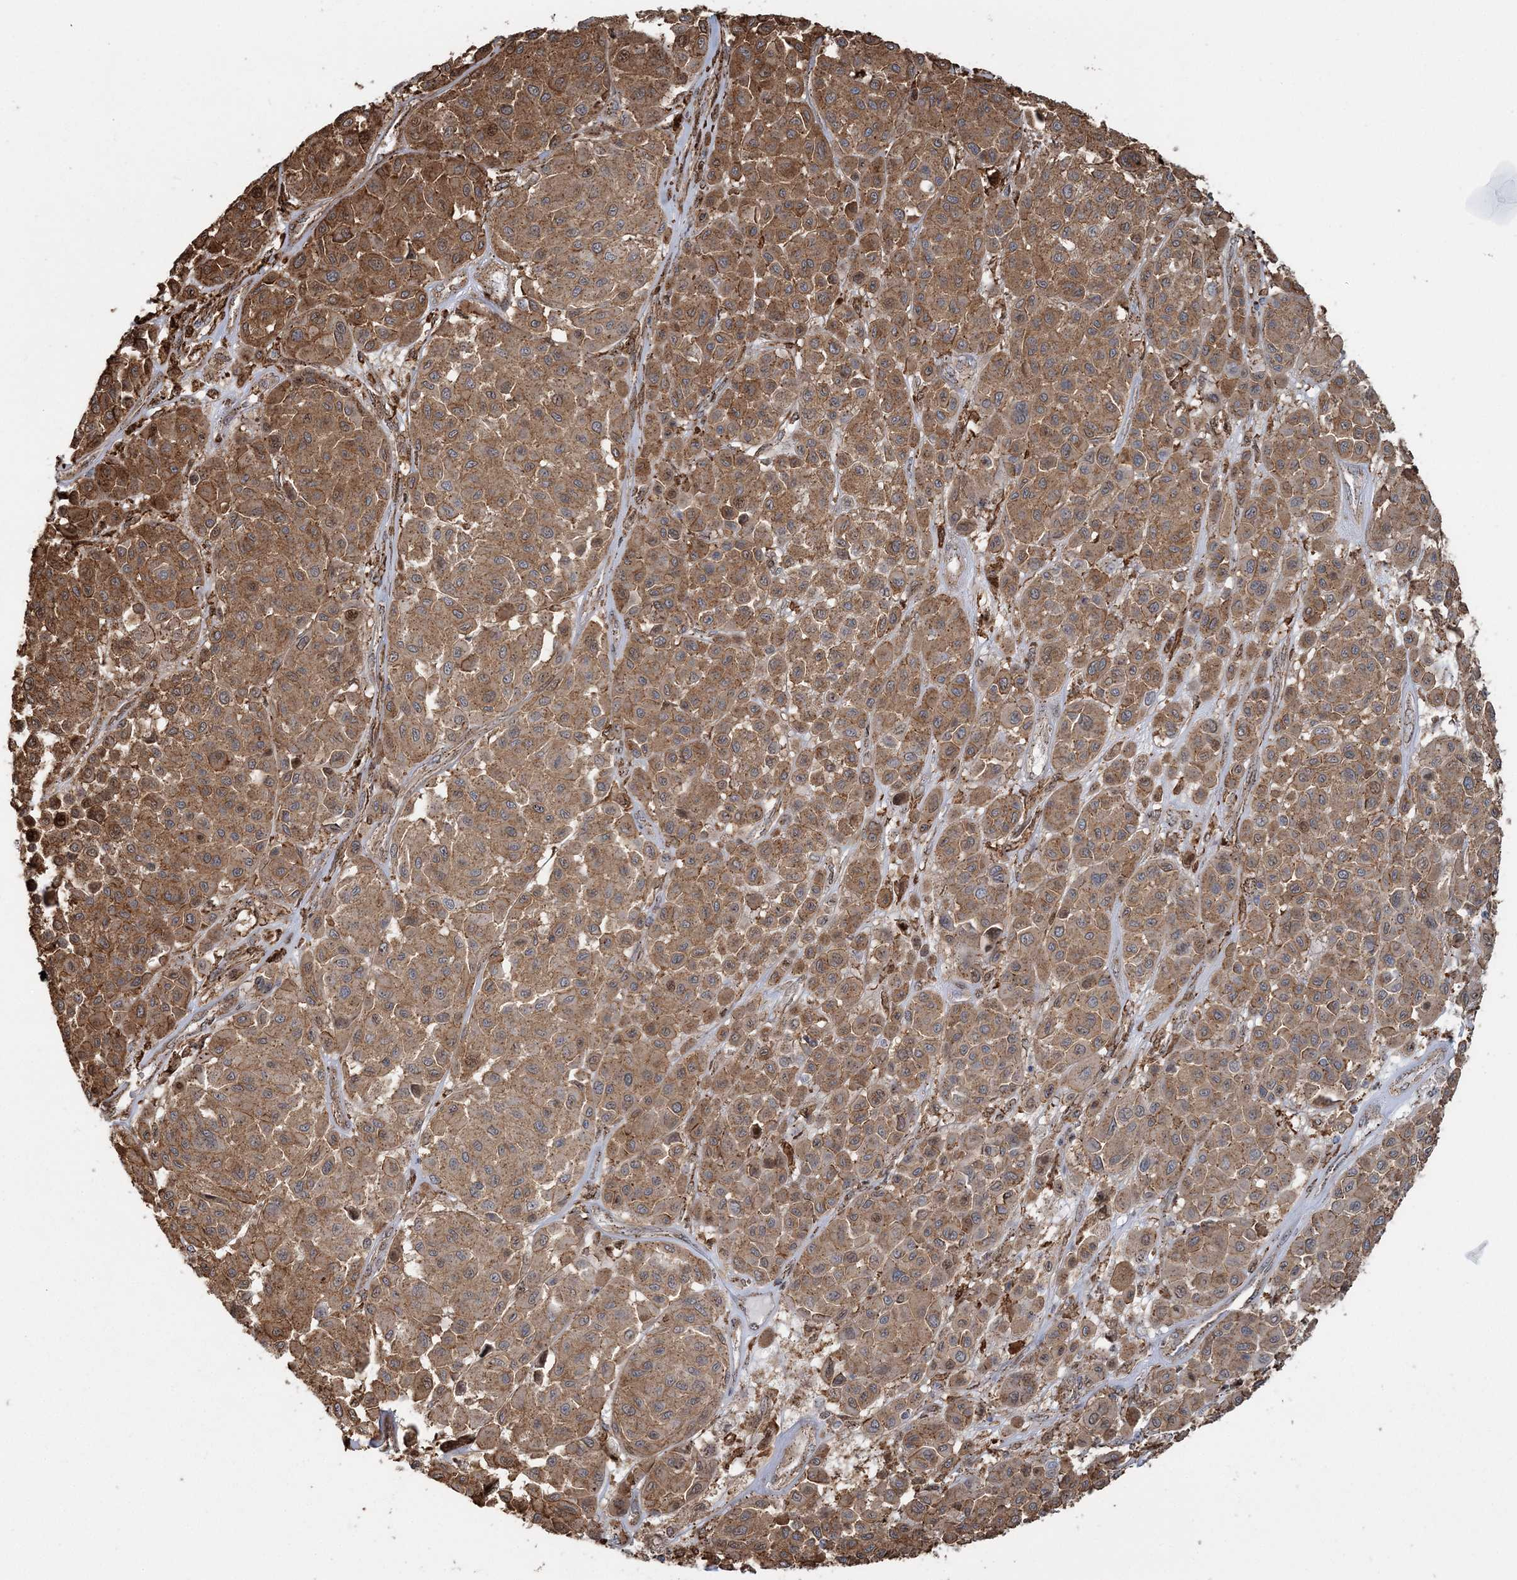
{"staining": {"intensity": "moderate", "quantity": ">75%", "location": "cytoplasmic/membranous"}, "tissue": "melanoma", "cell_type": "Tumor cells", "image_type": "cancer", "snomed": [{"axis": "morphology", "description": "Malignant melanoma, Metastatic site"}, {"axis": "topography", "description": "Soft tissue"}], "caption": "The histopathology image displays immunohistochemical staining of melanoma. There is moderate cytoplasmic/membranous positivity is present in about >75% of tumor cells.", "gene": "TRAF3IP2", "patient": {"sex": "male", "age": 41}}